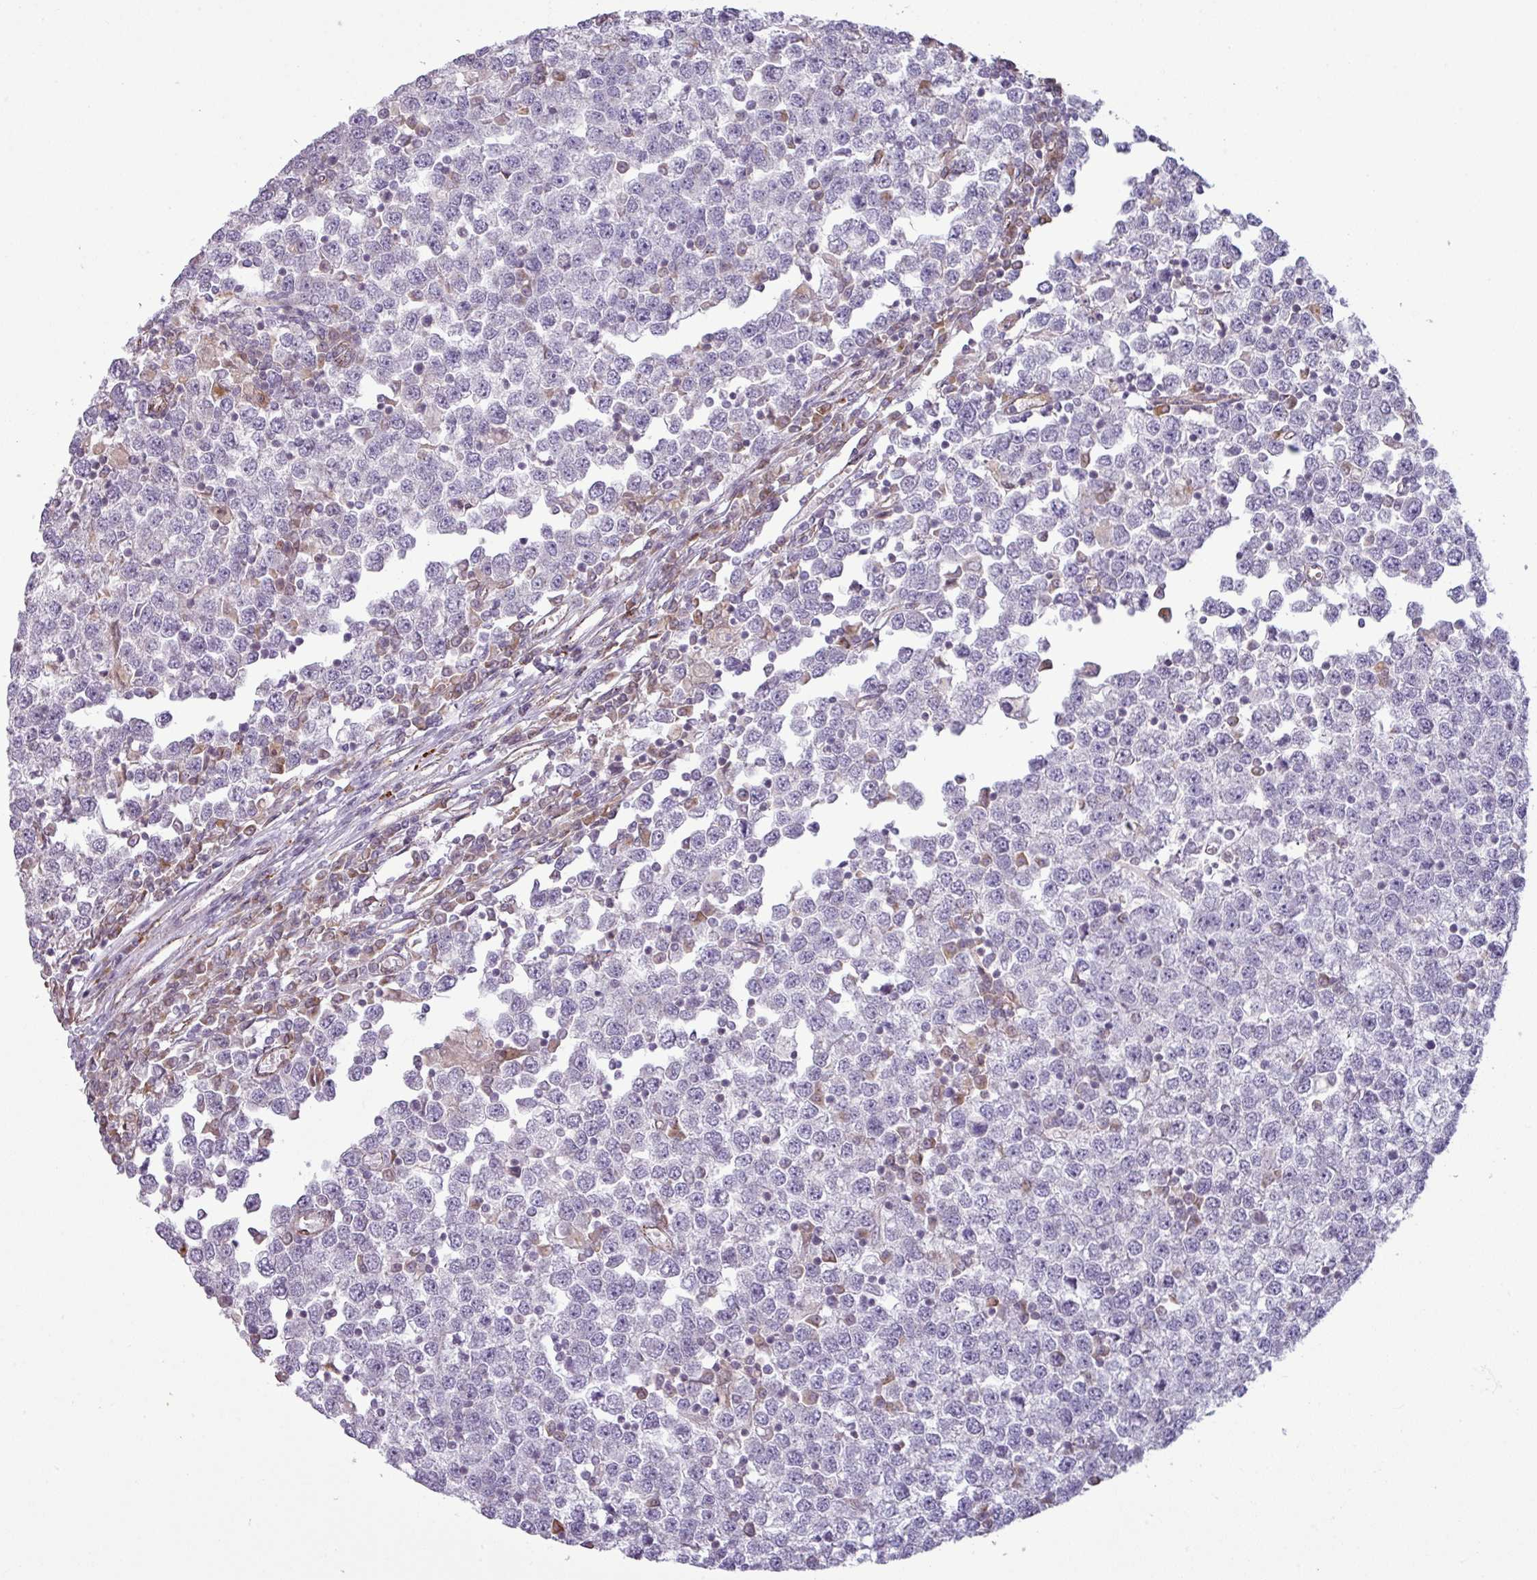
{"staining": {"intensity": "negative", "quantity": "none", "location": "none"}, "tissue": "testis cancer", "cell_type": "Tumor cells", "image_type": "cancer", "snomed": [{"axis": "morphology", "description": "Seminoma, NOS"}, {"axis": "topography", "description": "Testis"}], "caption": "Image shows no protein positivity in tumor cells of seminoma (testis) tissue.", "gene": "CCDC144A", "patient": {"sex": "male", "age": 65}}